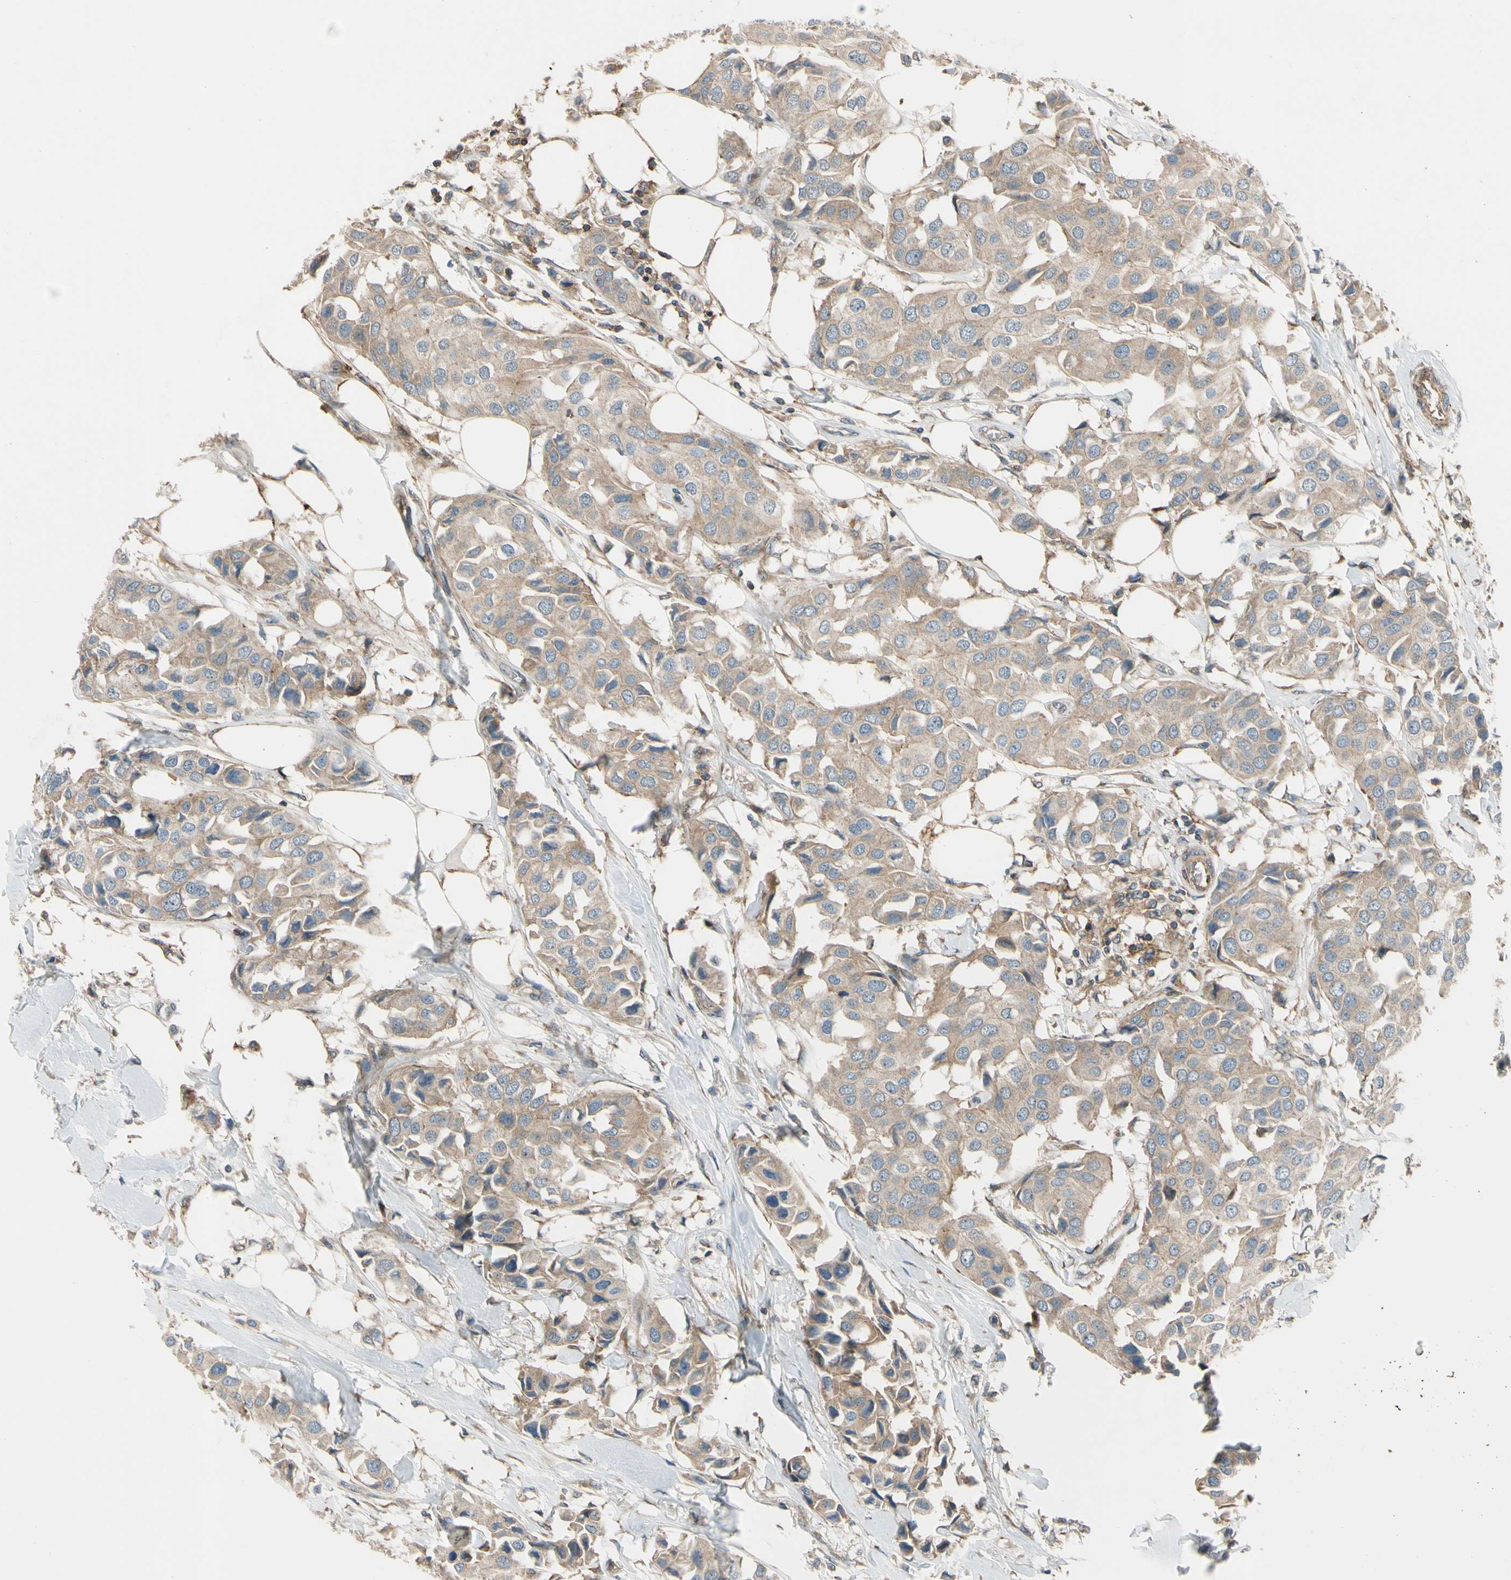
{"staining": {"intensity": "moderate", "quantity": ">75%", "location": "cytoplasmic/membranous"}, "tissue": "breast cancer", "cell_type": "Tumor cells", "image_type": "cancer", "snomed": [{"axis": "morphology", "description": "Duct carcinoma"}, {"axis": "topography", "description": "Breast"}], "caption": "Protein staining exhibits moderate cytoplasmic/membranous positivity in approximately >75% of tumor cells in intraductal carcinoma (breast).", "gene": "MST1R", "patient": {"sex": "female", "age": 80}}